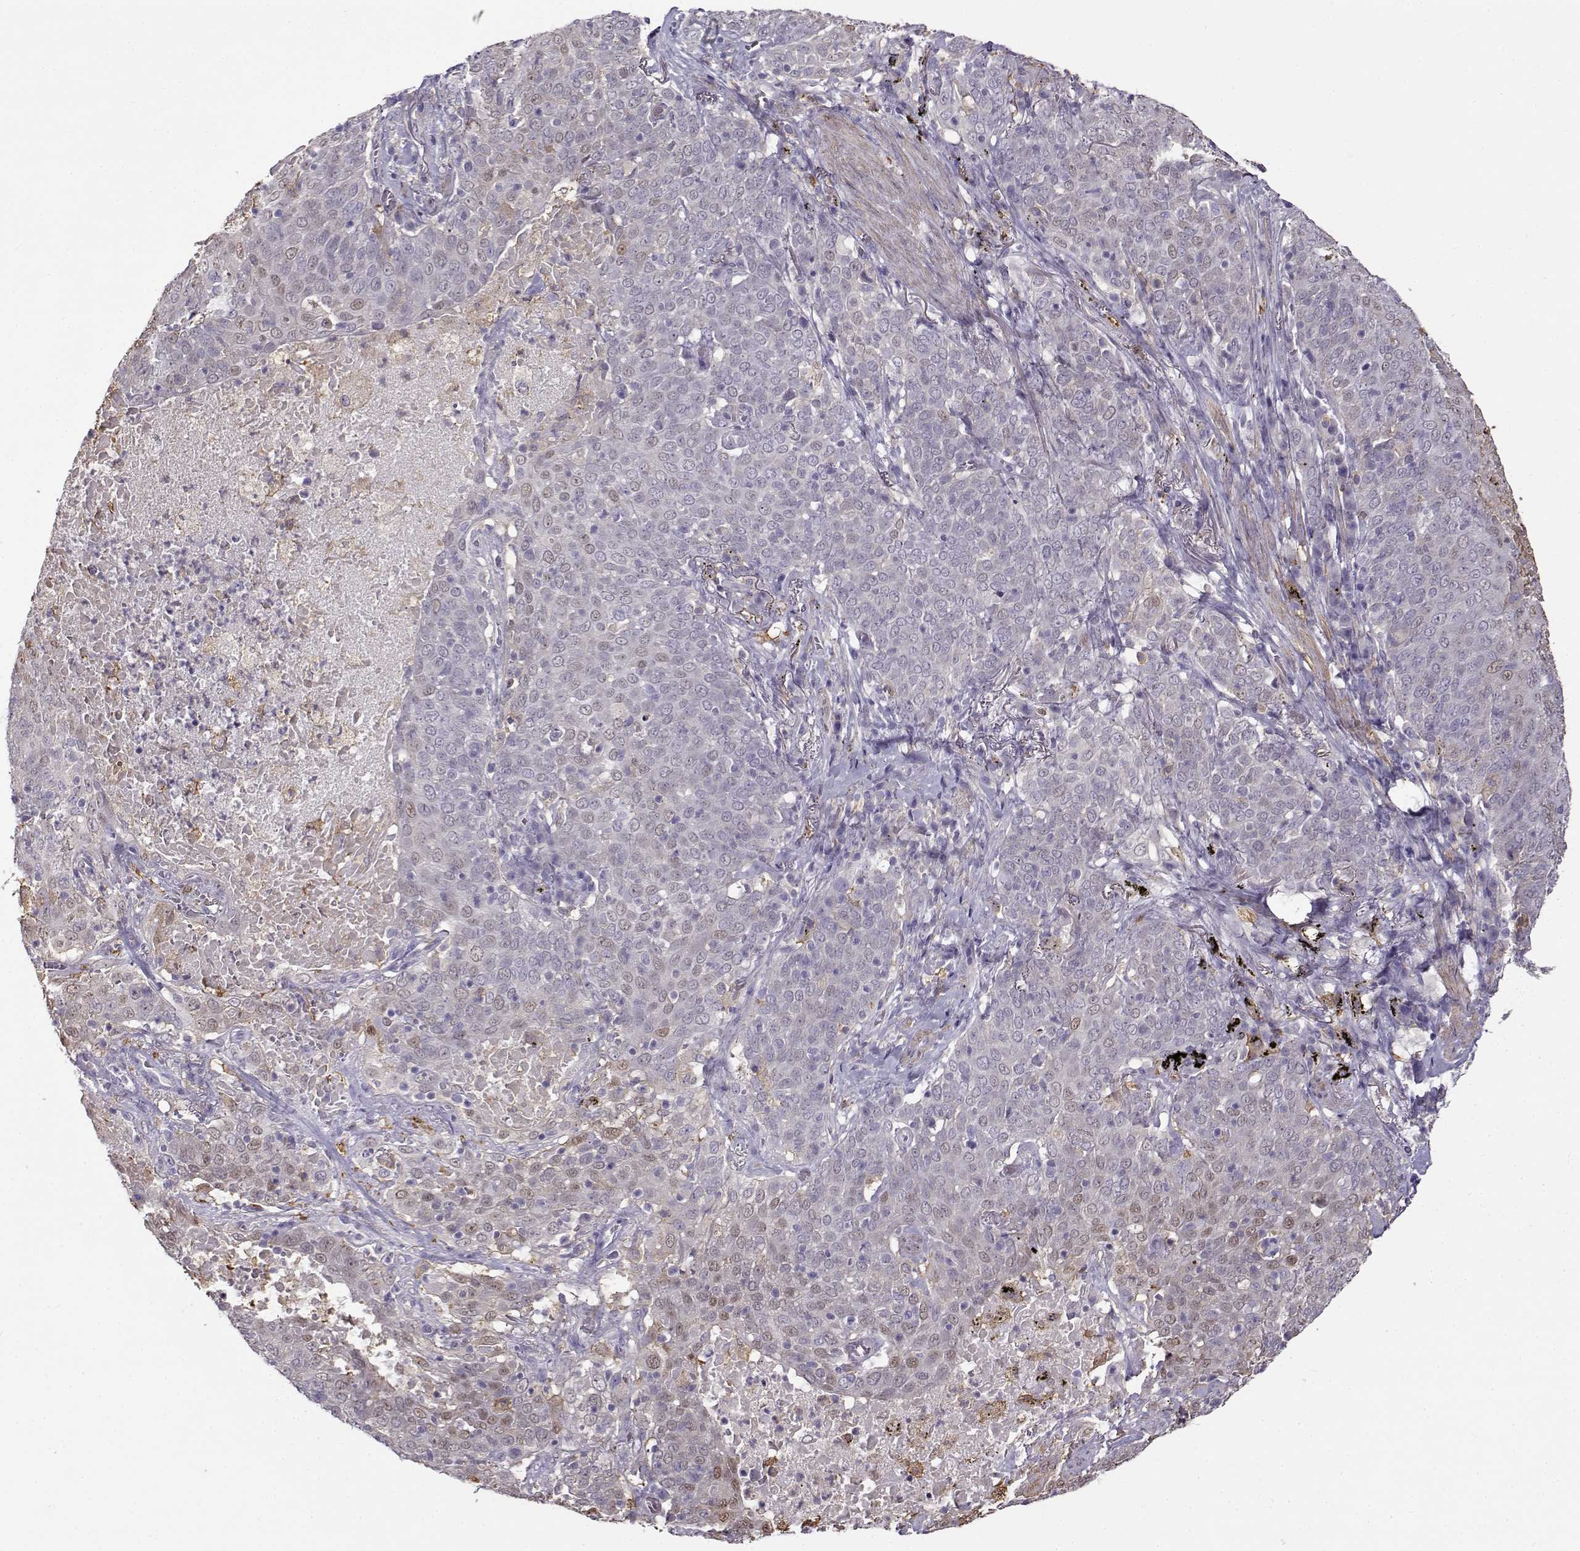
{"staining": {"intensity": "negative", "quantity": "none", "location": "none"}, "tissue": "lung cancer", "cell_type": "Tumor cells", "image_type": "cancer", "snomed": [{"axis": "morphology", "description": "Squamous cell carcinoma, NOS"}, {"axis": "topography", "description": "Lung"}], "caption": "There is no significant expression in tumor cells of squamous cell carcinoma (lung).", "gene": "UCP3", "patient": {"sex": "male", "age": 82}}